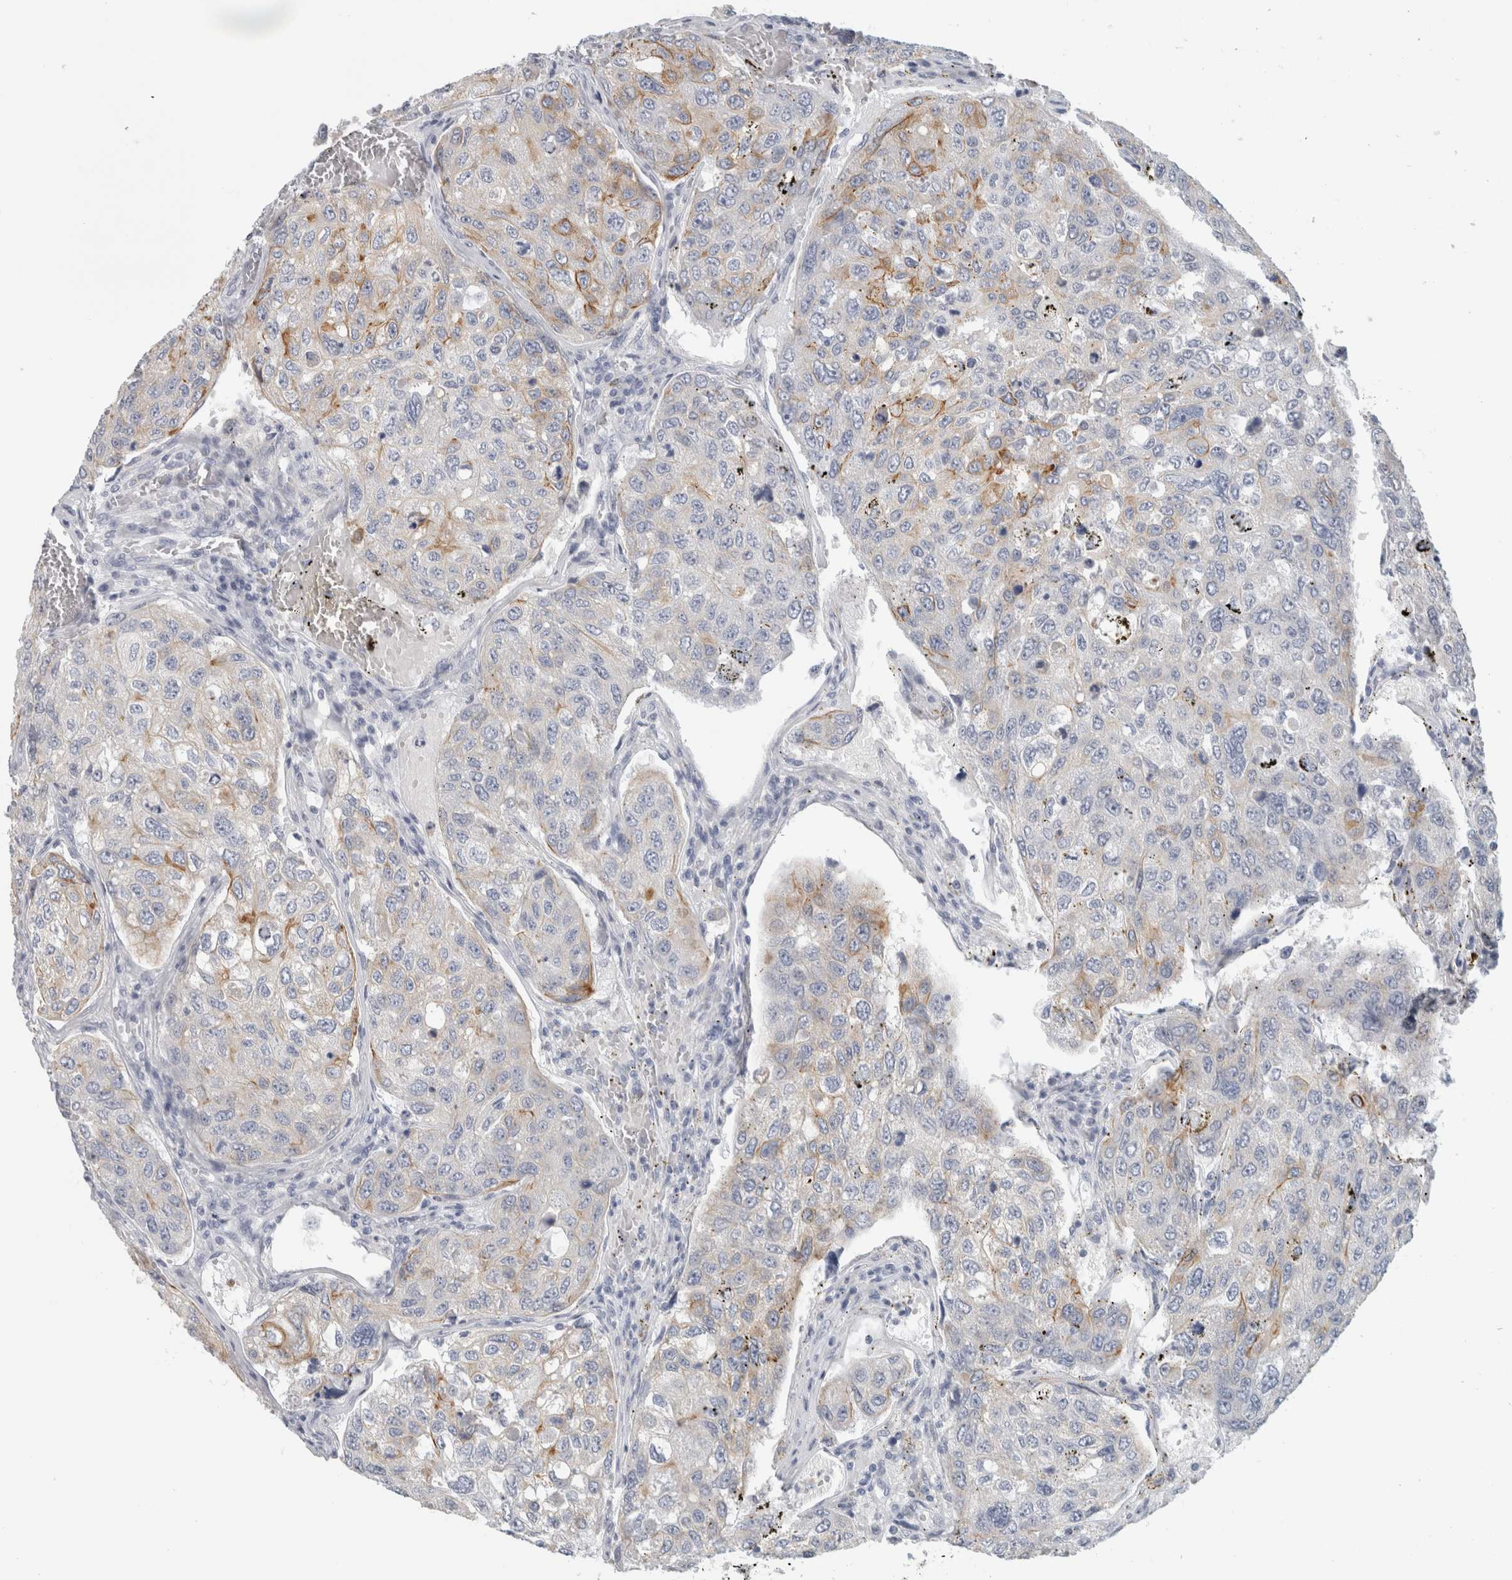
{"staining": {"intensity": "moderate", "quantity": "<25%", "location": "cytoplasmic/membranous"}, "tissue": "urothelial cancer", "cell_type": "Tumor cells", "image_type": "cancer", "snomed": [{"axis": "morphology", "description": "Urothelial carcinoma, High grade"}, {"axis": "topography", "description": "Lymph node"}, {"axis": "topography", "description": "Urinary bladder"}], "caption": "Urothelial carcinoma (high-grade) stained with a protein marker displays moderate staining in tumor cells.", "gene": "SLC28A3", "patient": {"sex": "male", "age": 51}}